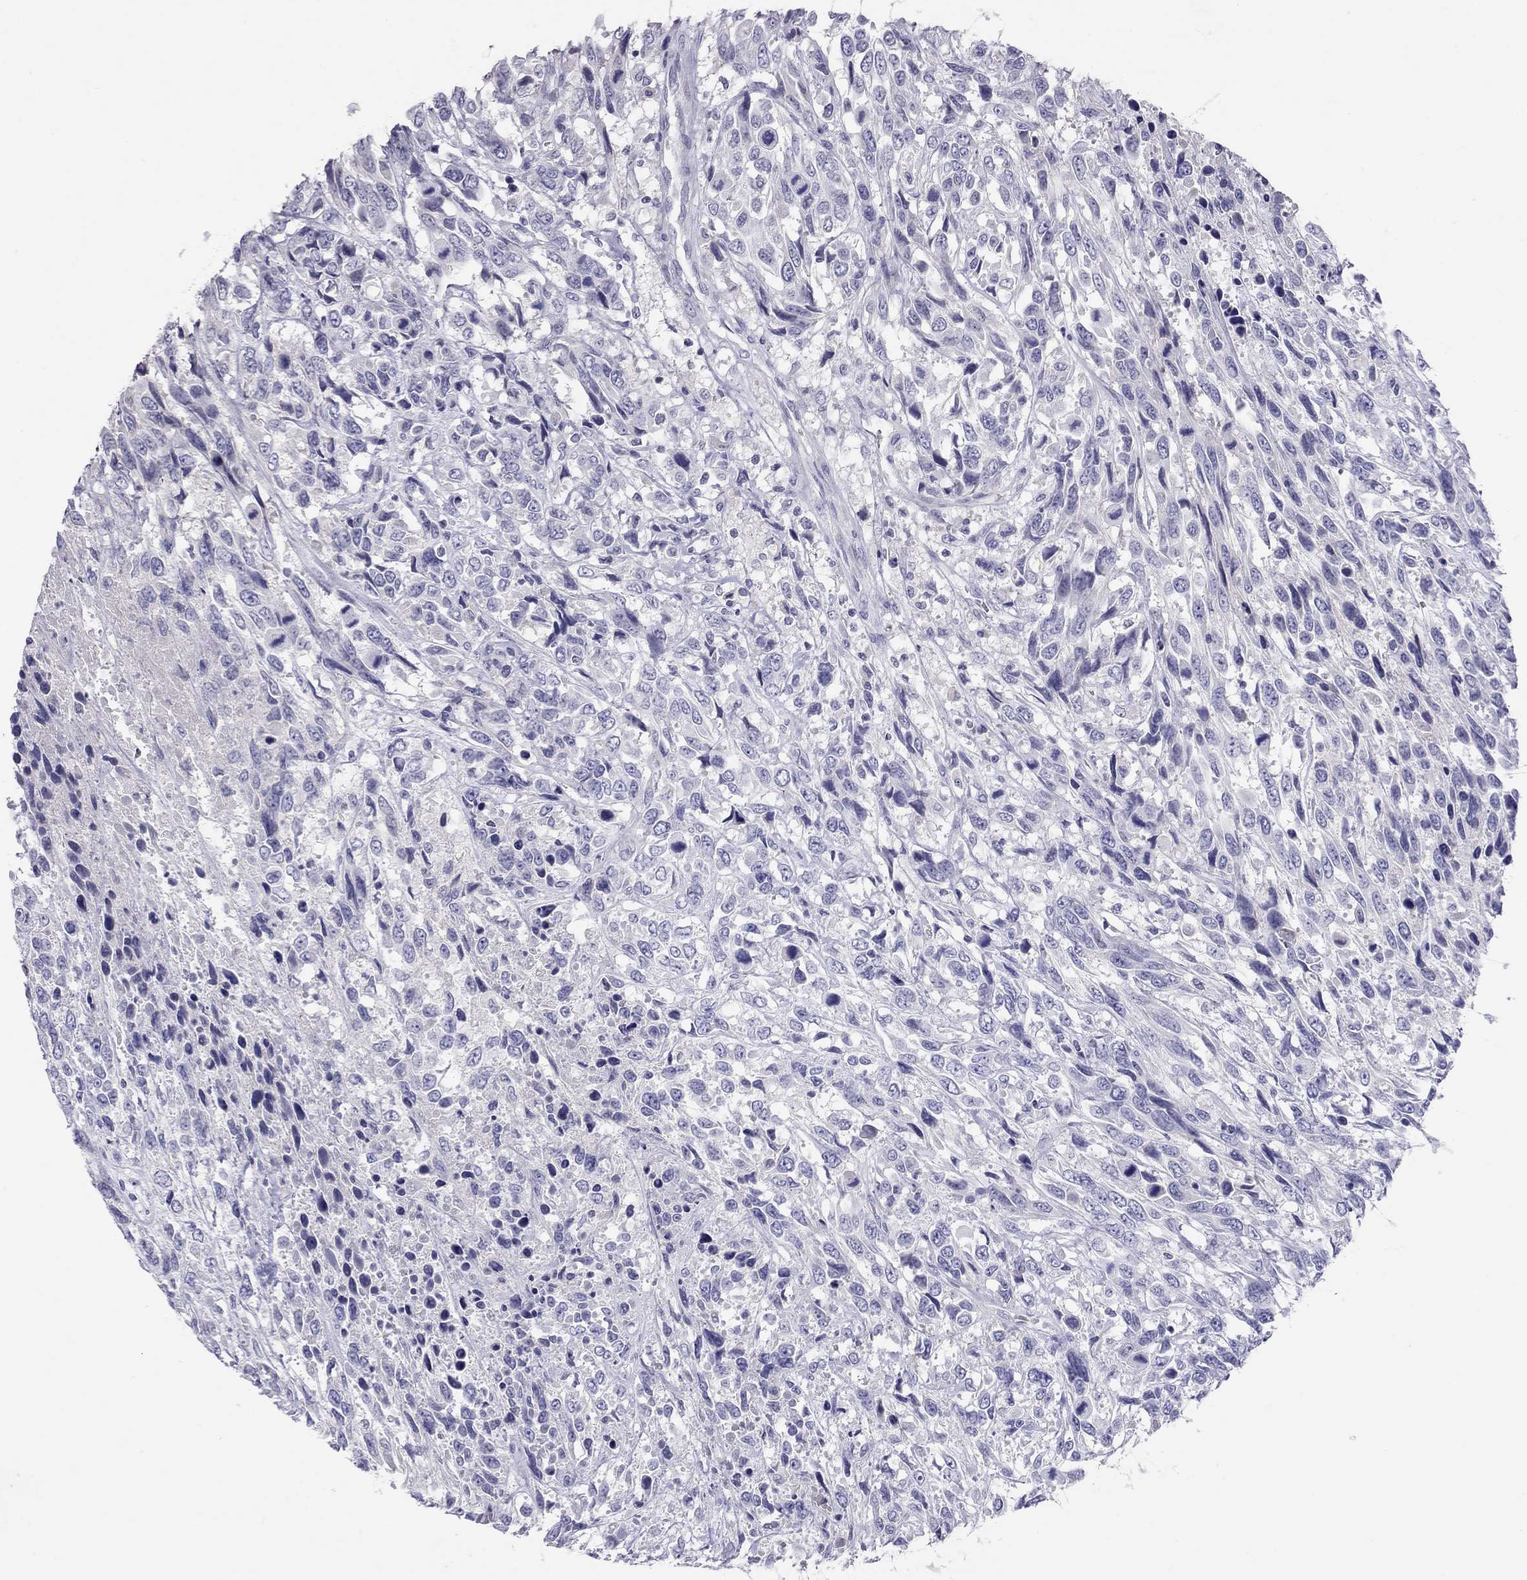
{"staining": {"intensity": "negative", "quantity": "none", "location": "none"}, "tissue": "urothelial cancer", "cell_type": "Tumor cells", "image_type": "cancer", "snomed": [{"axis": "morphology", "description": "Urothelial carcinoma, High grade"}, {"axis": "topography", "description": "Urinary bladder"}], "caption": "Micrograph shows no significant protein staining in tumor cells of urothelial carcinoma (high-grade).", "gene": "MUC16", "patient": {"sex": "female", "age": 70}}